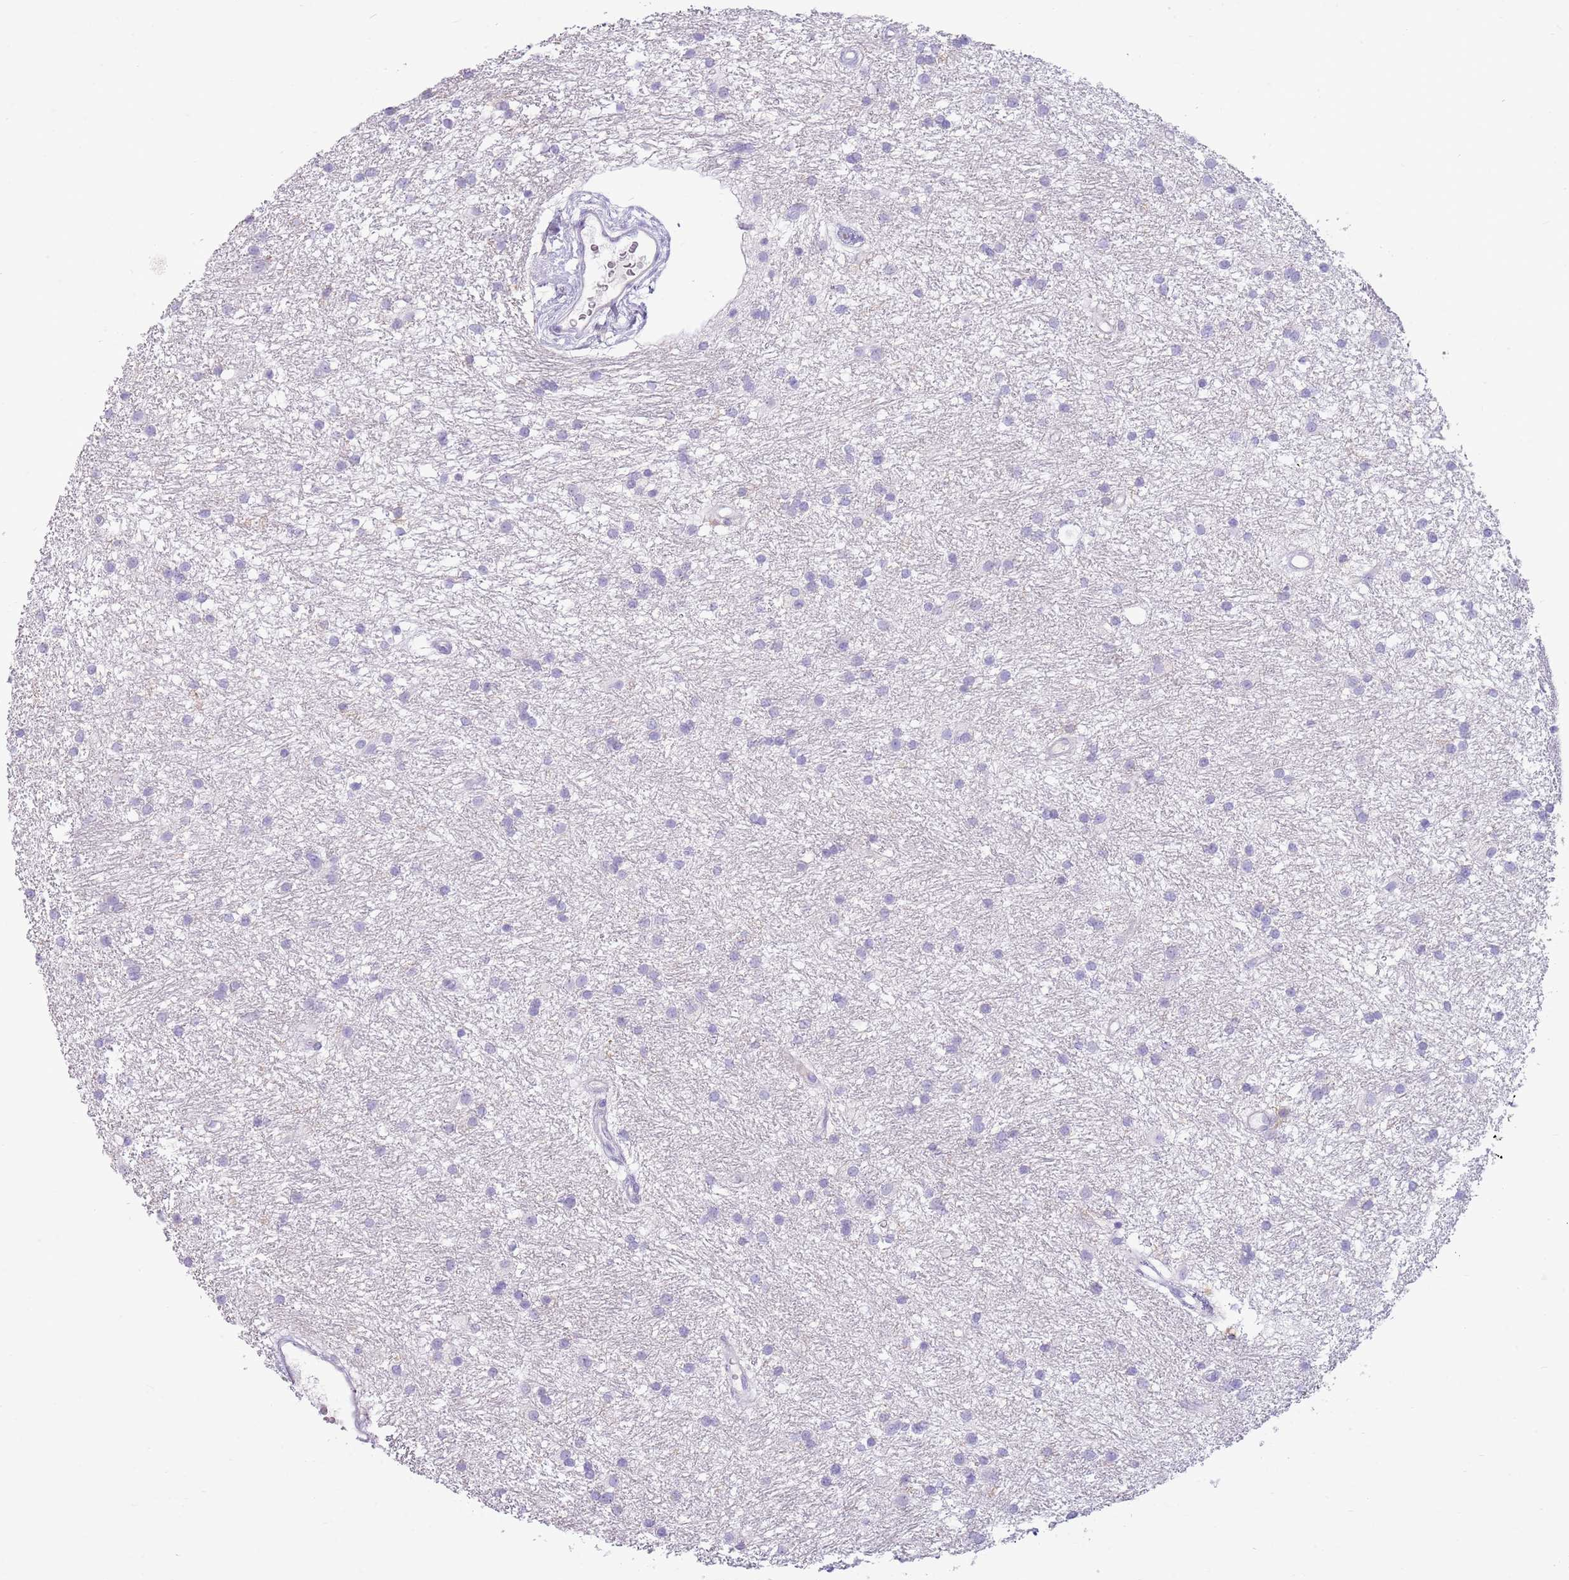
{"staining": {"intensity": "negative", "quantity": "none", "location": "none"}, "tissue": "glioma", "cell_type": "Tumor cells", "image_type": "cancer", "snomed": [{"axis": "morphology", "description": "Glioma, malignant, High grade"}, {"axis": "topography", "description": "Brain"}], "caption": "This is a image of immunohistochemistry (IHC) staining of malignant glioma (high-grade), which shows no staining in tumor cells. Nuclei are stained in blue.", "gene": "OR4Q3", "patient": {"sex": "male", "age": 77}}